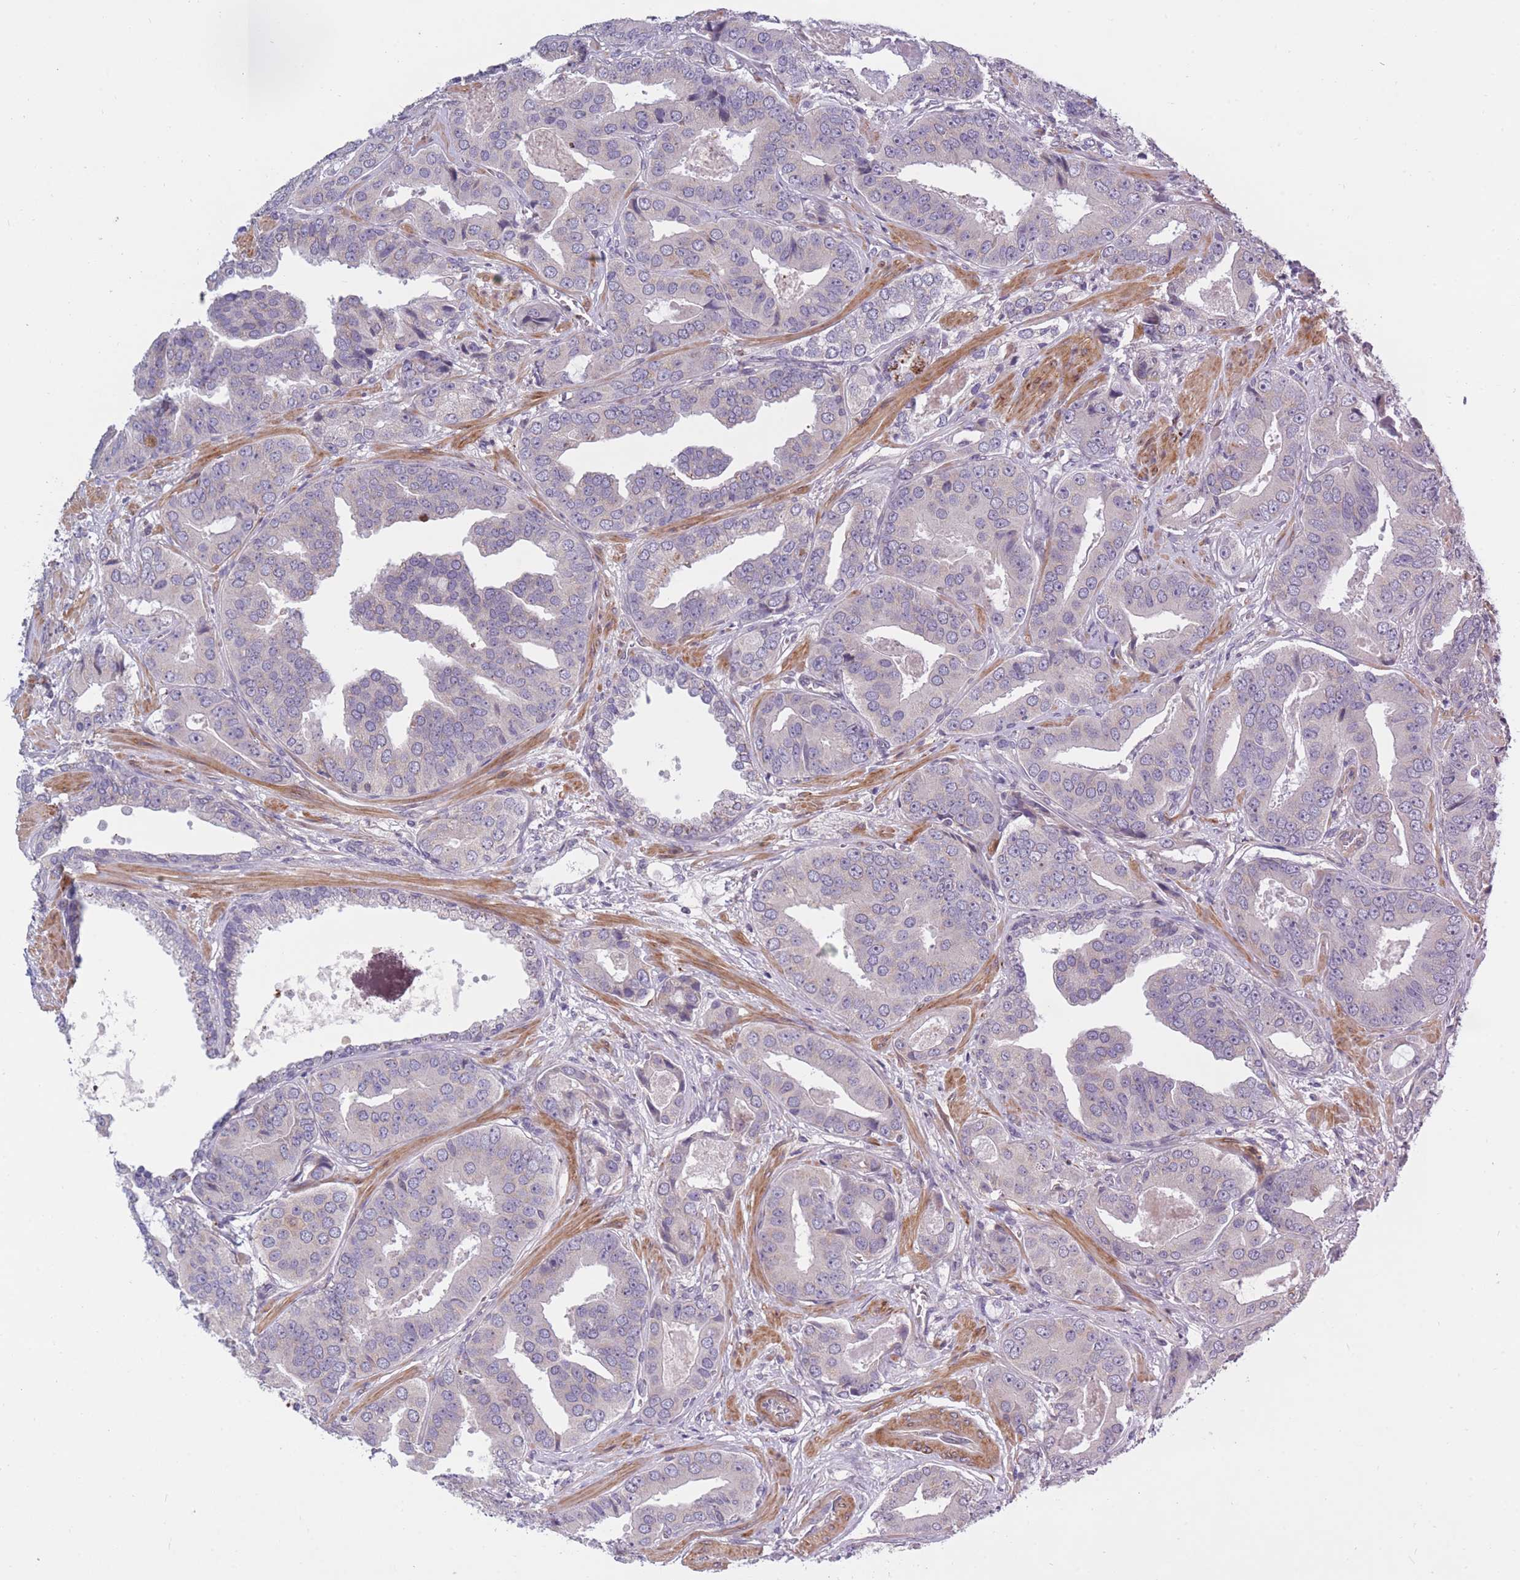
{"staining": {"intensity": "negative", "quantity": "none", "location": "none"}, "tissue": "prostate cancer", "cell_type": "Tumor cells", "image_type": "cancer", "snomed": [{"axis": "morphology", "description": "Adenocarcinoma, High grade"}, {"axis": "topography", "description": "Prostate"}], "caption": "Tumor cells show no significant staining in prostate adenocarcinoma (high-grade). (Immunohistochemistry, brightfield microscopy, high magnification).", "gene": "CCNQ", "patient": {"sex": "male", "age": 71}}